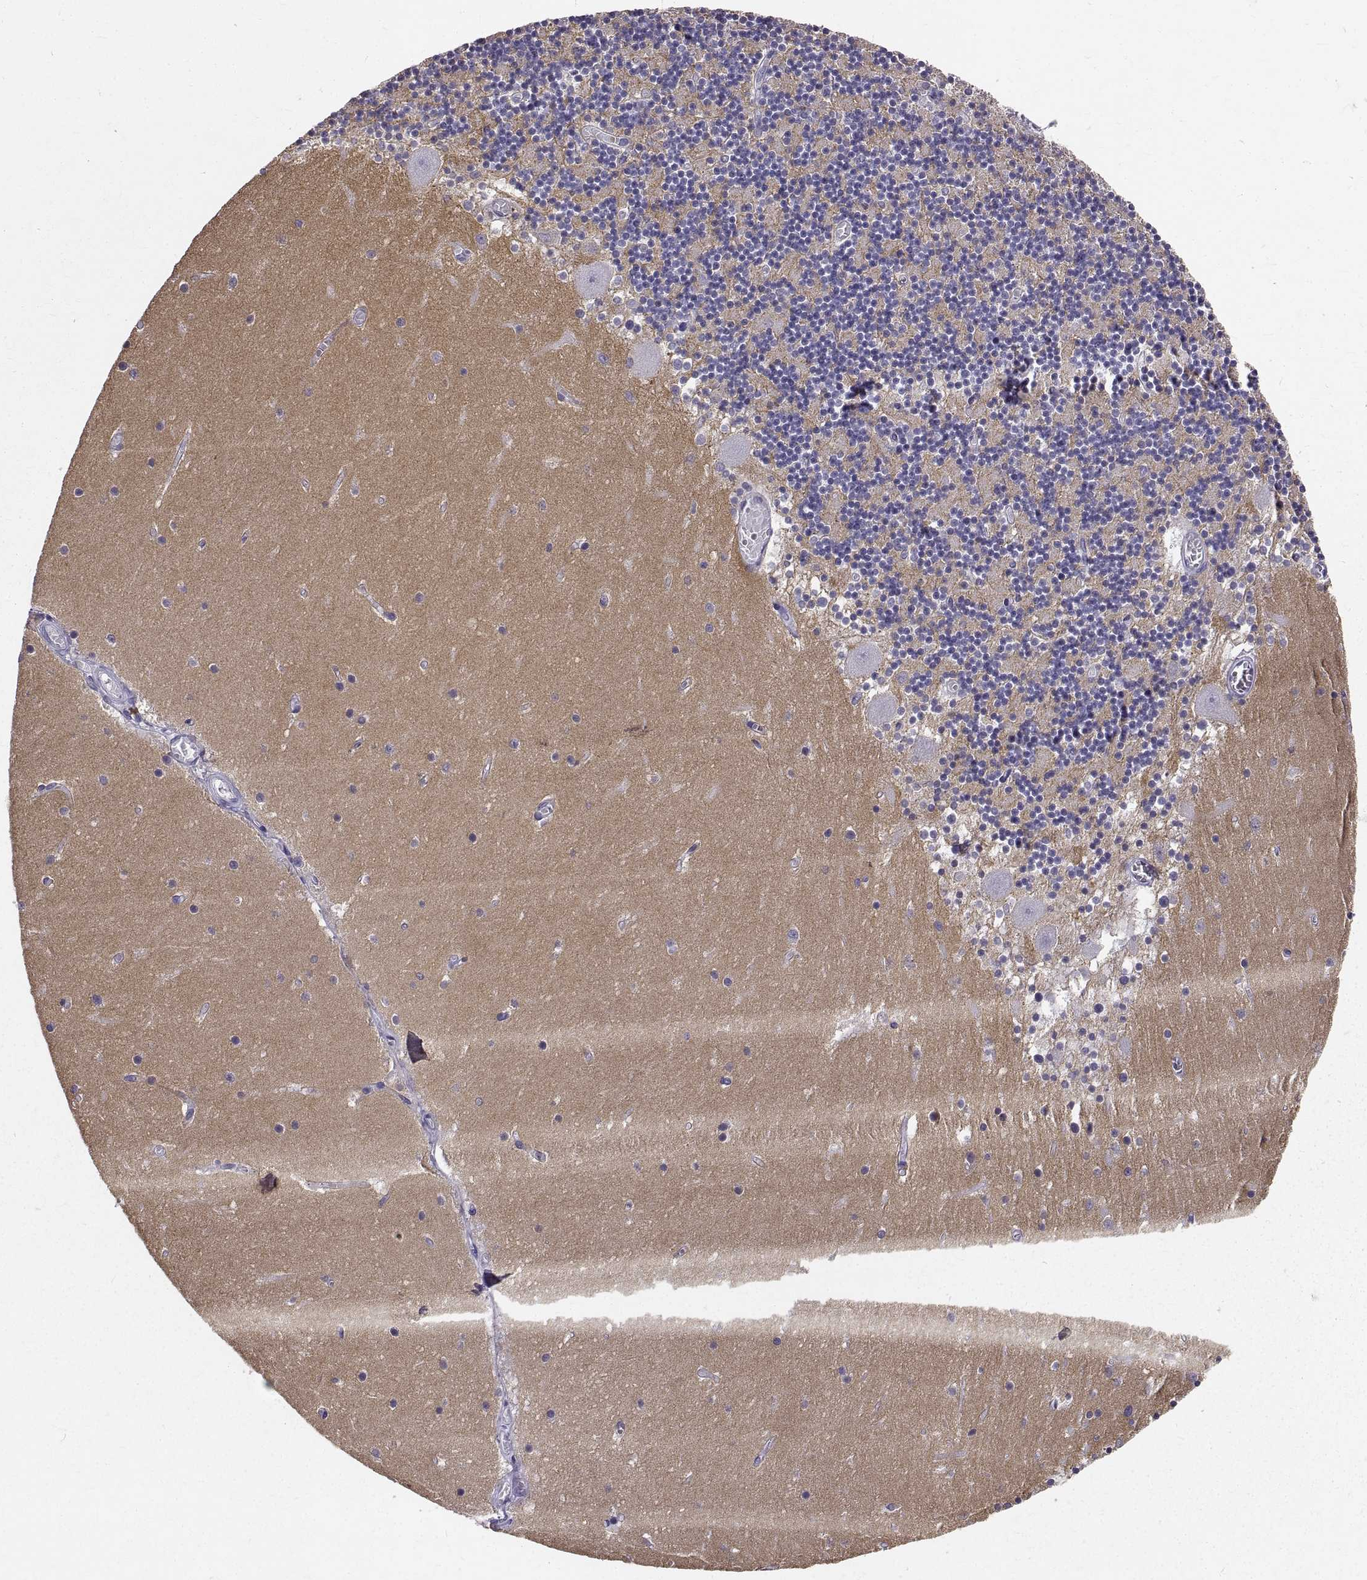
{"staining": {"intensity": "negative", "quantity": "none", "location": "none"}, "tissue": "cerebellum", "cell_type": "Cells in granular layer", "image_type": "normal", "snomed": [{"axis": "morphology", "description": "Normal tissue, NOS"}, {"axis": "topography", "description": "Cerebellum"}], "caption": "Immunohistochemistry image of benign cerebellum: cerebellum stained with DAB (3,3'-diaminobenzidine) exhibits no significant protein staining in cells in granular layer. Nuclei are stained in blue.", "gene": "GNG12", "patient": {"sex": "female", "age": 28}}